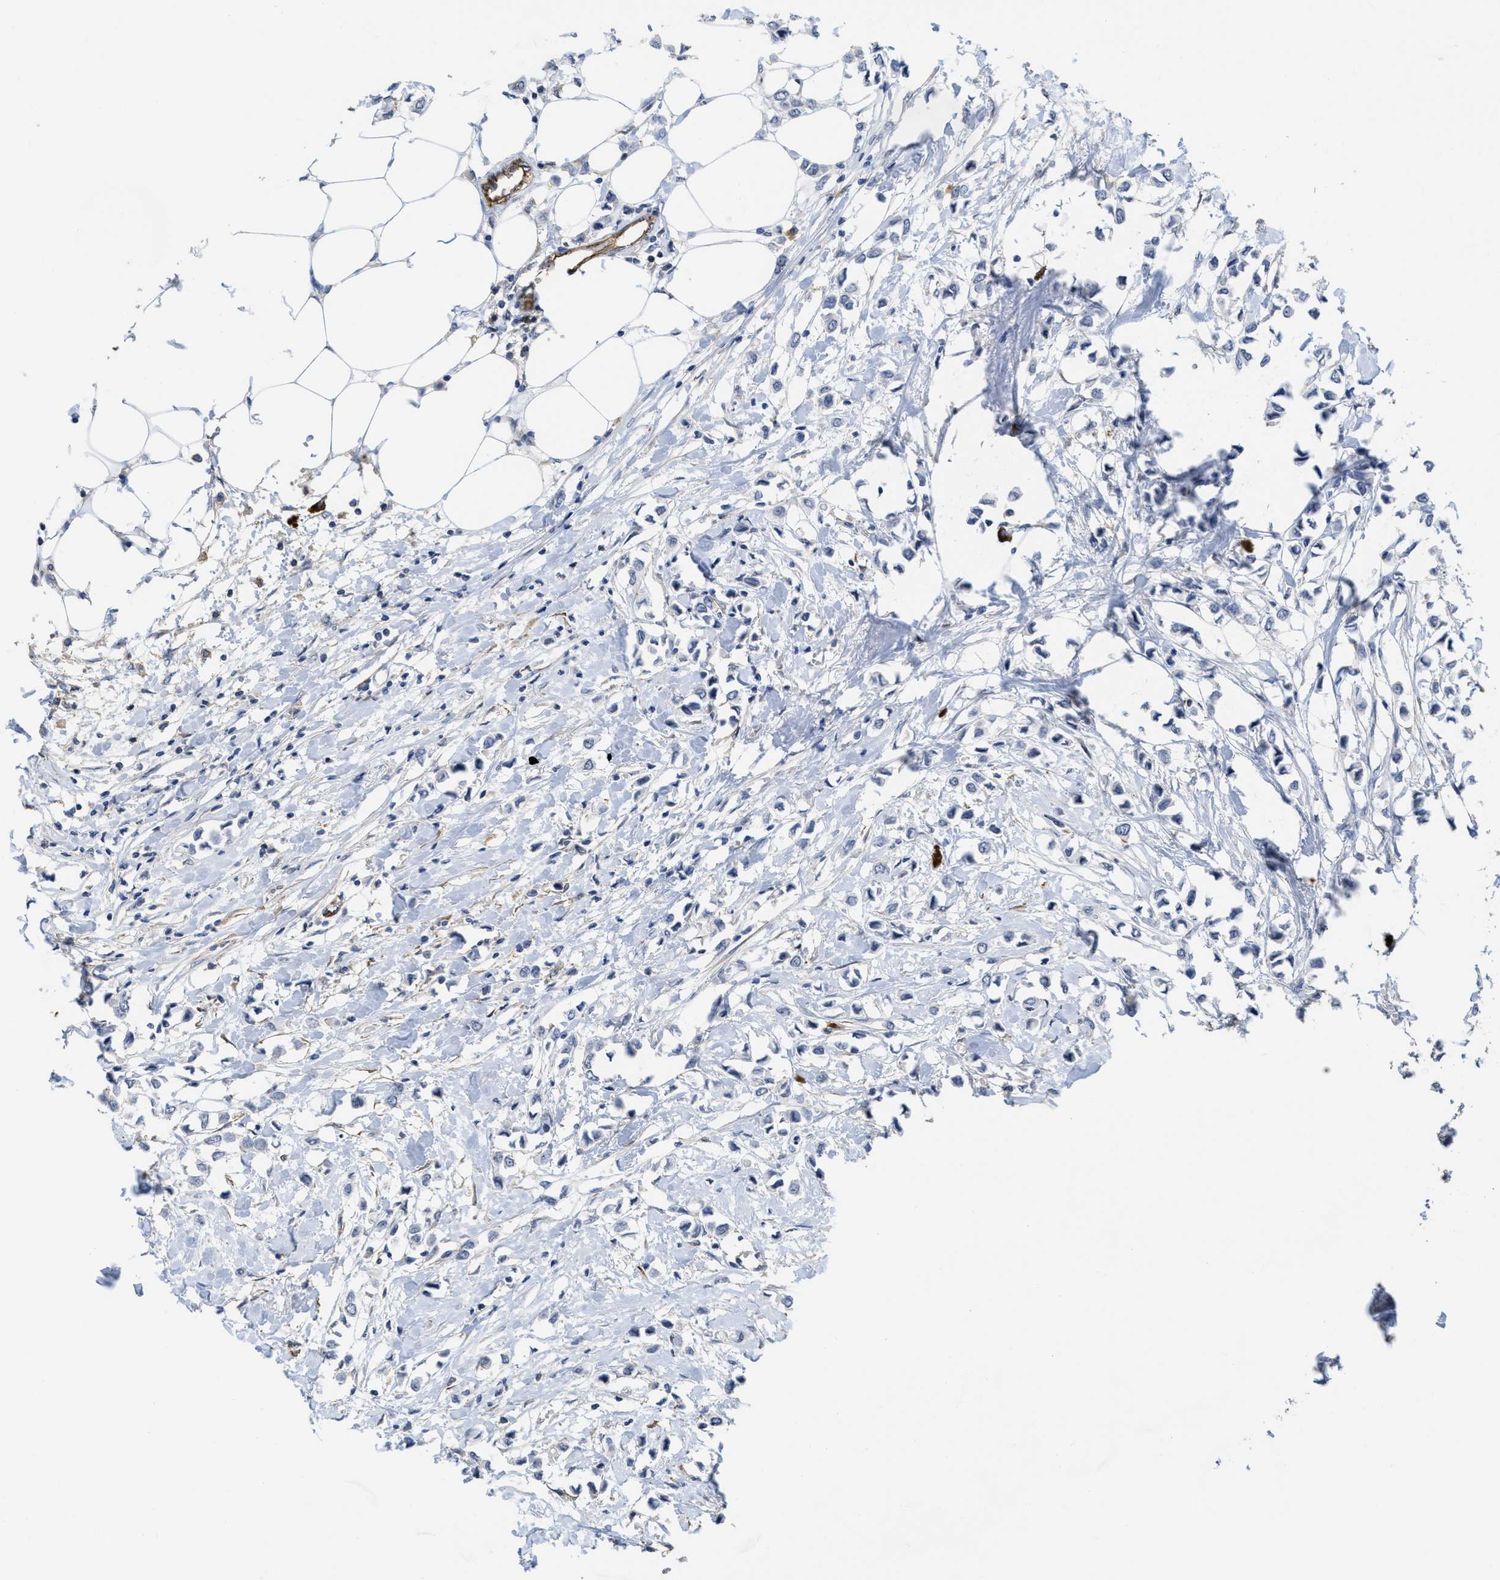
{"staining": {"intensity": "negative", "quantity": "none", "location": "none"}, "tissue": "breast cancer", "cell_type": "Tumor cells", "image_type": "cancer", "snomed": [{"axis": "morphology", "description": "Lobular carcinoma"}, {"axis": "topography", "description": "Breast"}], "caption": "Human breast lobular carcinoma stained for a protein using IHC displays no positivity in tumor cells.", "gene": "ACKR1", "patient": {"sex": "female", "age": 51}}